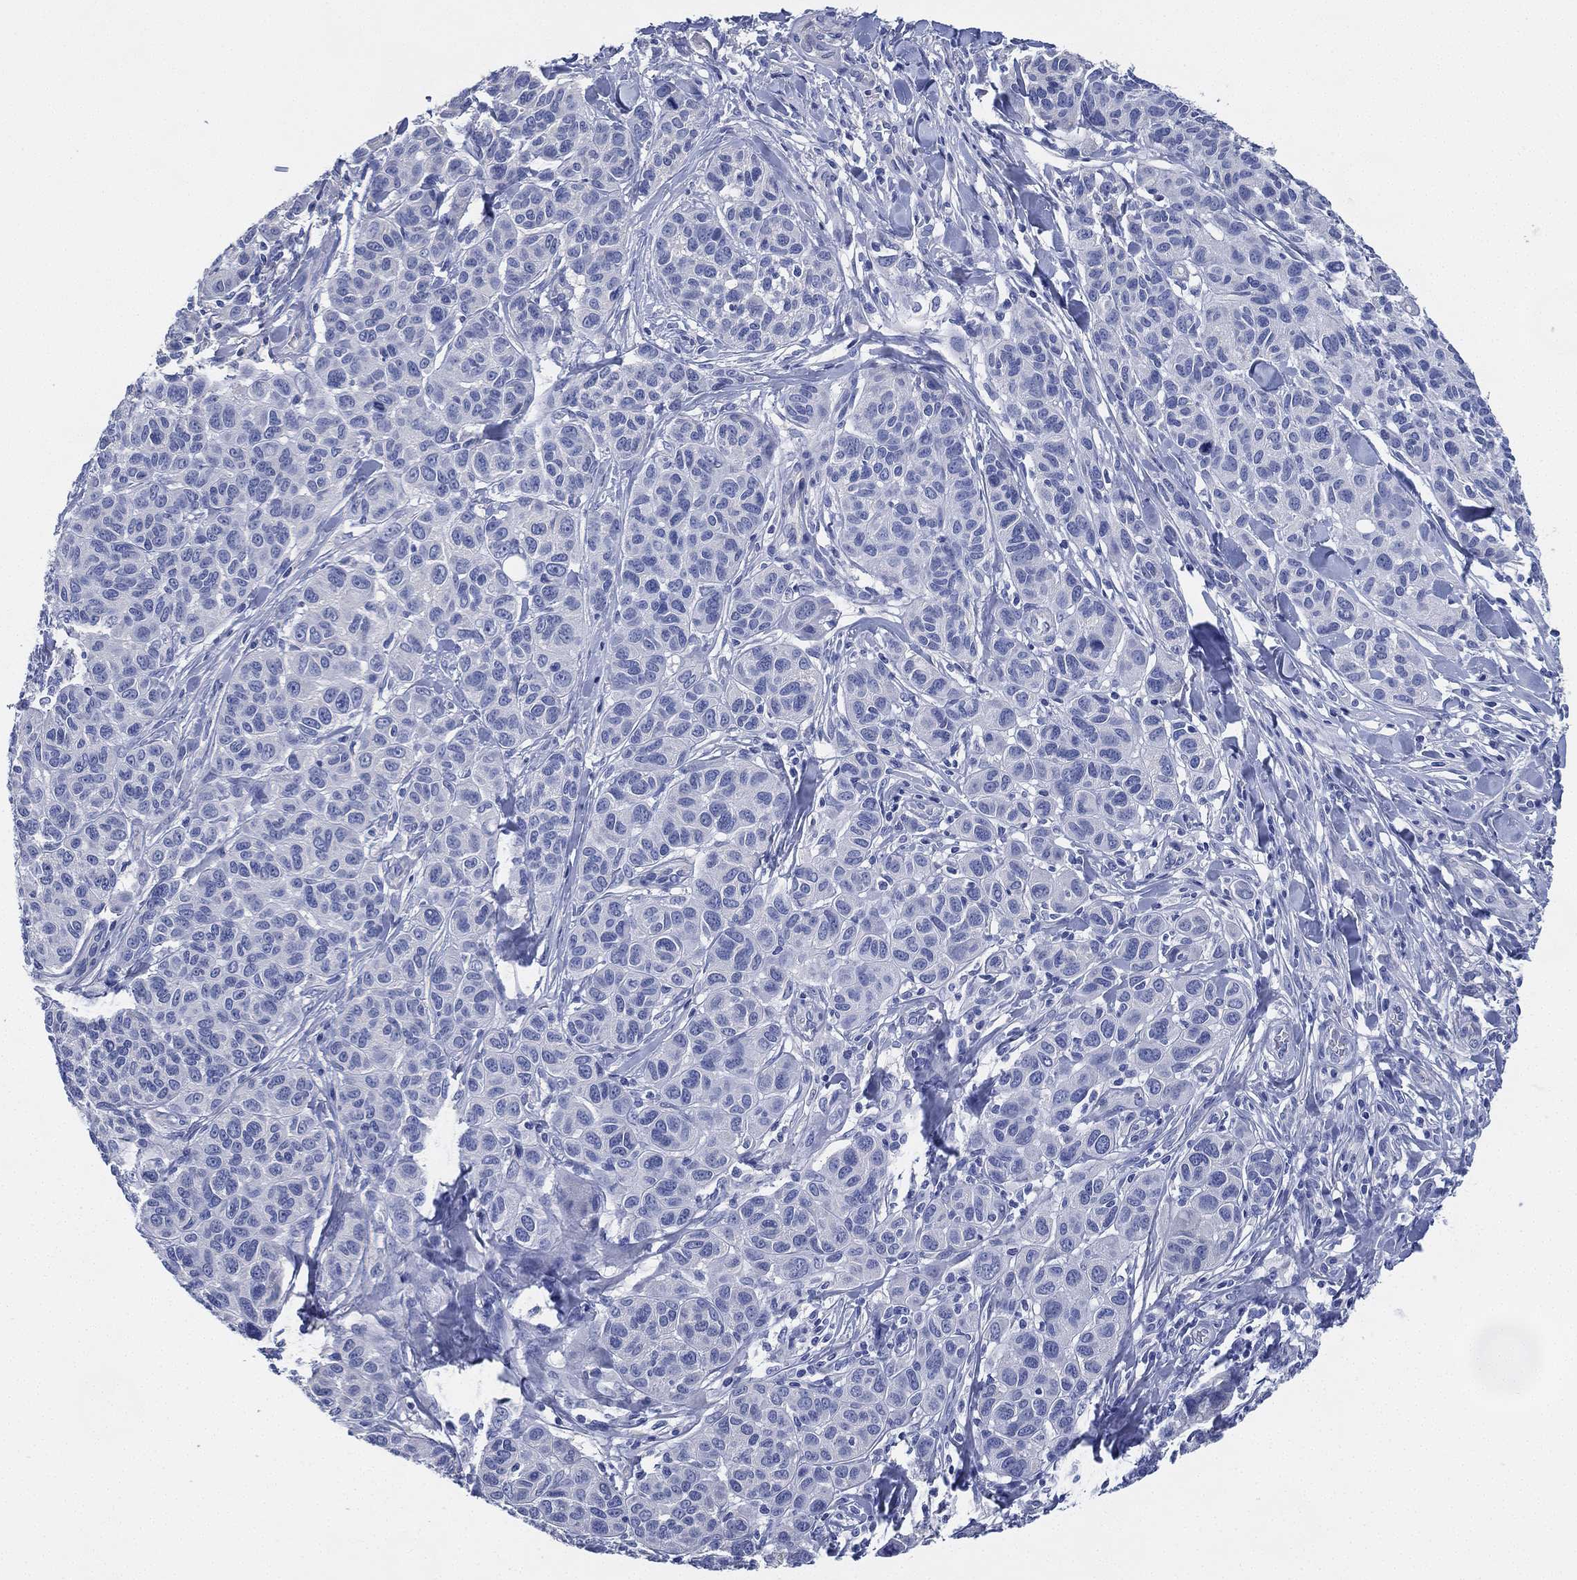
{"staining": {"intensity": "negative", "quantity": "none", "location": "none"}, "tissue": "melanoma", "cell_type": "Tumor cells", "image_type": "cancer", "snomed": [{"axis": "morphology", "description": "Malignant melanoma, NOS"}, {"axis": "topography", "description": "Skin"}], "caption": "Human malignant melanoma stained for a protein using IHC exhibits no positivity in tumor cells.", "gene": "CCDC70", "patient": {"sex": "male", "age": 79}}